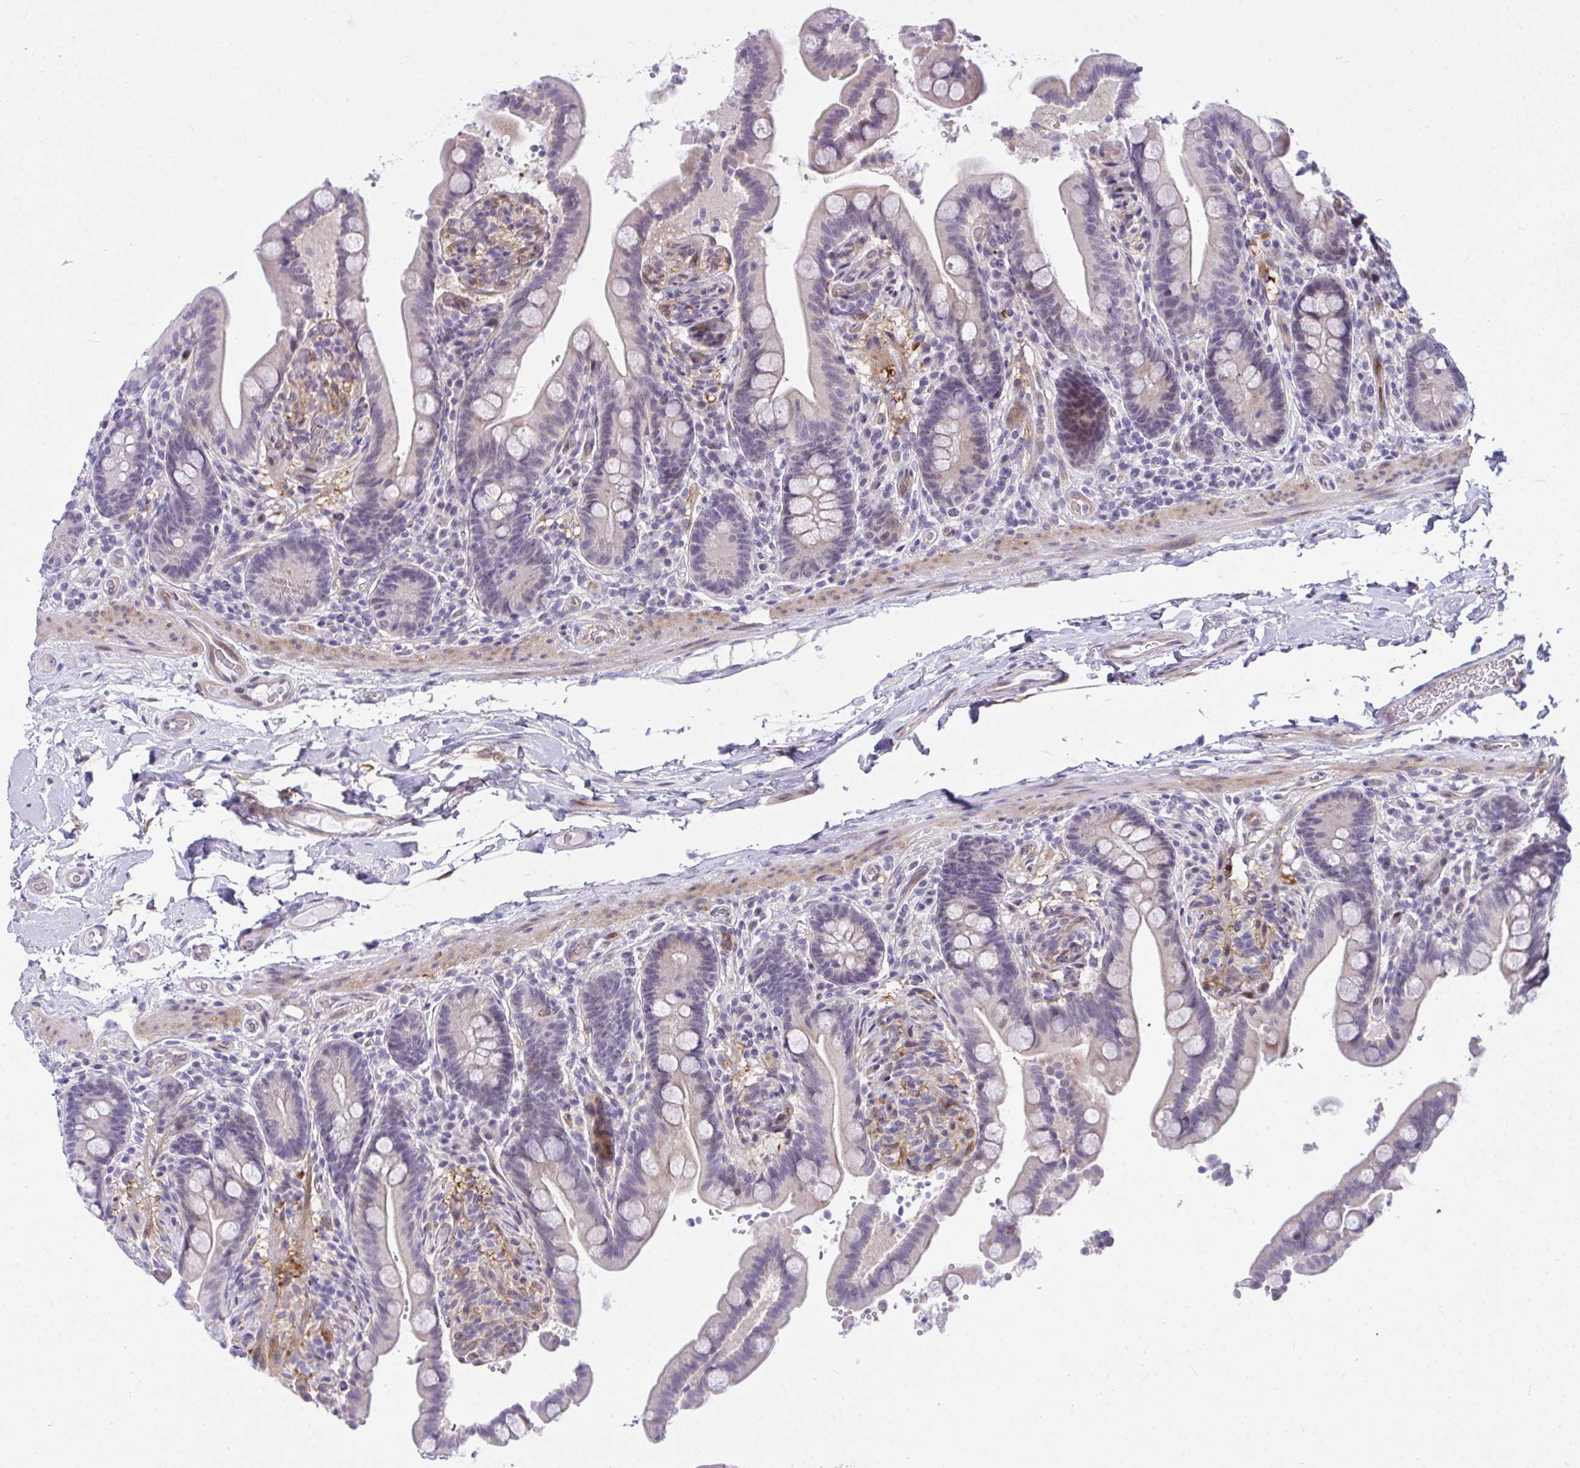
{"staining": {"intensity": "weak", "quantity": "<25%", "location": "cytoplasmic/membranous"}, "tissue": "colon", "cell_type": "Endothelial cells", "image_type": "normal", "snomed": [{"axis": "morphology", "description": "Normal tissue, NOS"}, {"axis": "topography", "description": "Smooth muscle"}, {"axis": "topography", "description": "Colon"}], "caption": "Unremarkable colon was stained to show a protein in brown. There is no significant positivity in endothelial cells.", "gene": "NFXL1", "patient": {"sex": "male", "age": 73}}